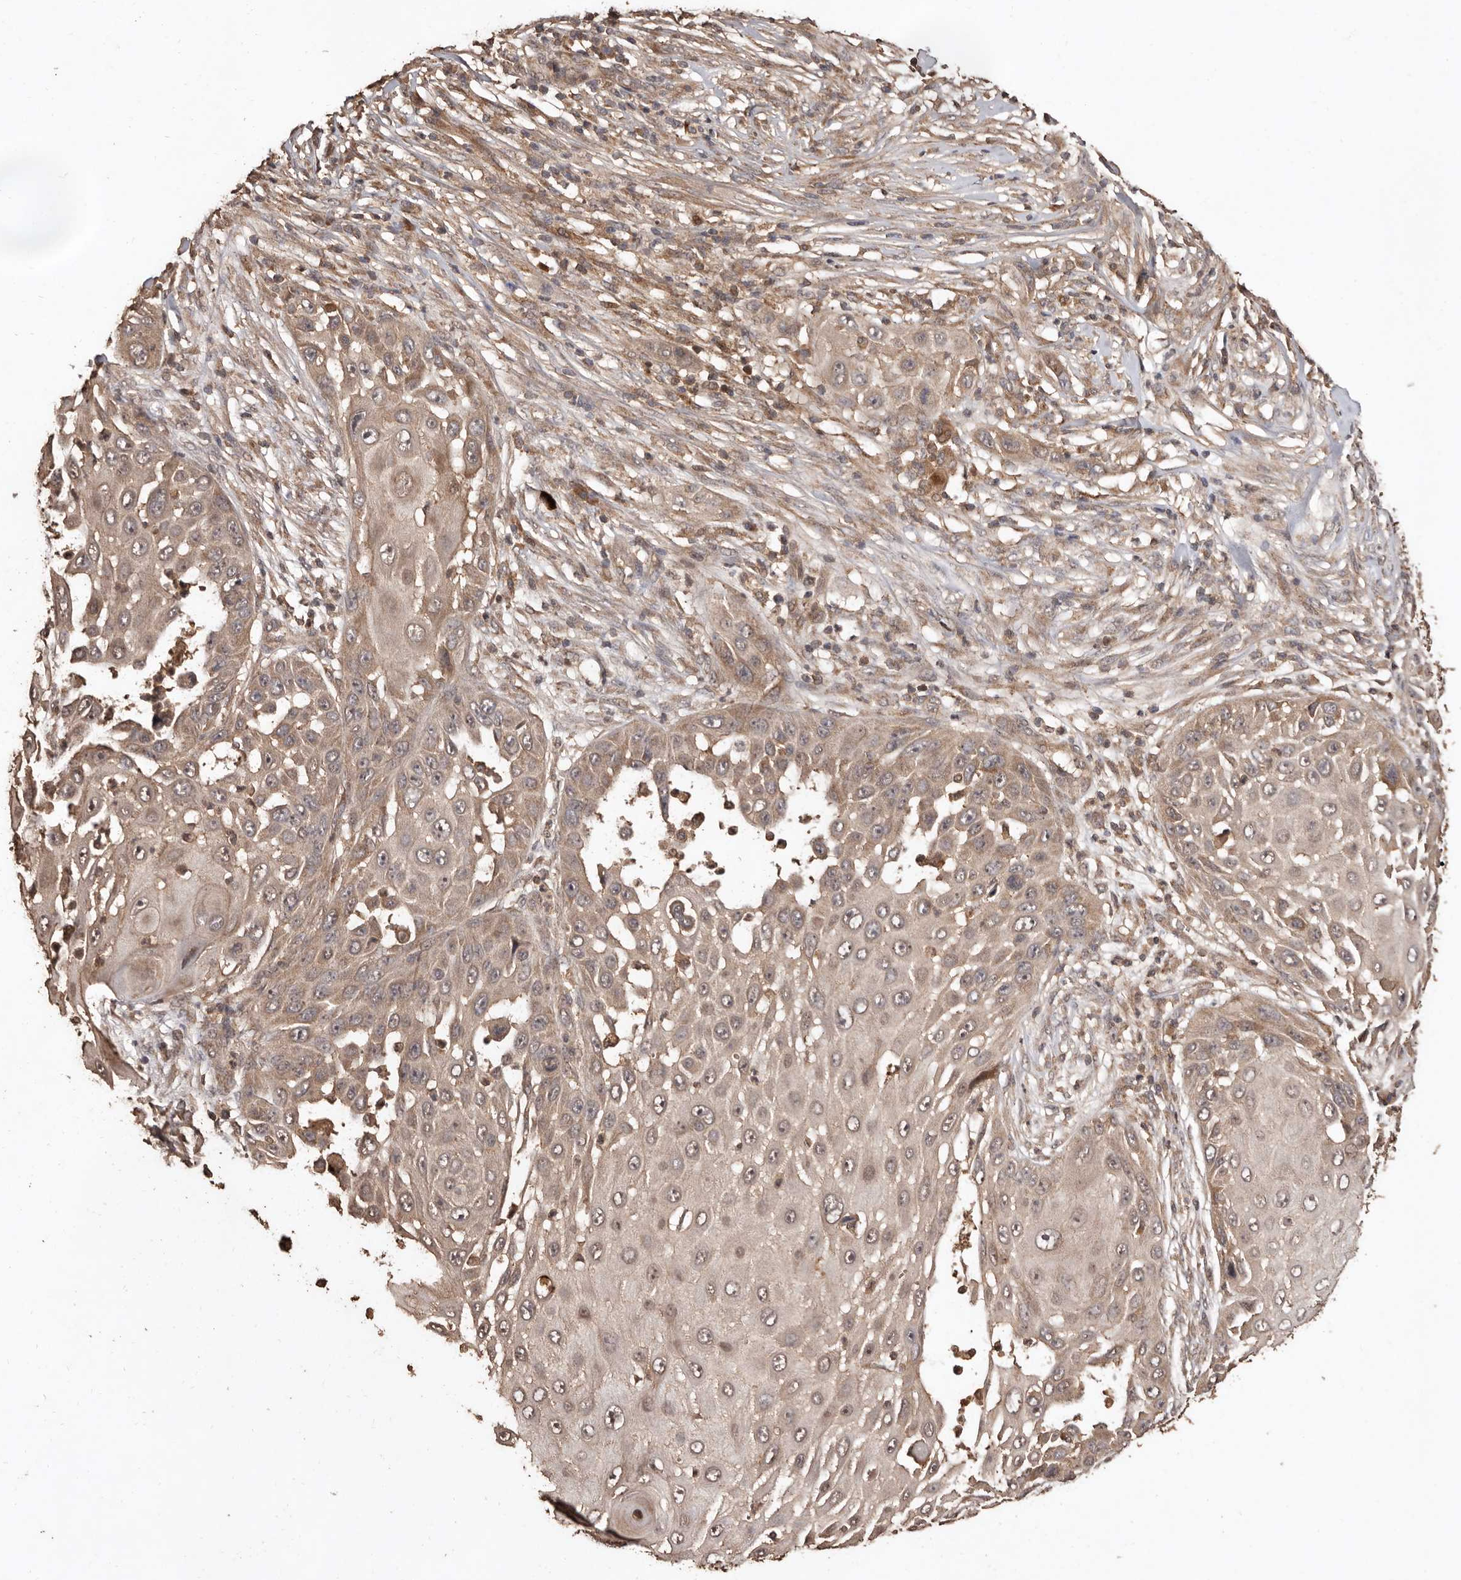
{"staining": {"intensity": "weak", "quantity": ">75%", "location": "cytoplasmic/membranous"}, "tissue": "skin cancer", "cell_type": "Tumor cells", "image_type": "cancer", "snomed": [{"axis": "morphology", "description": "Squamous cell carcinoma, NOS"}, {"axis": "topography", "description": "Skin"}], "caption": "Skin cancer (squamous cell carcinoma) stained with a protein marker displays weak staining in tumor cells.", "gene": "RWDD1", "patient": {"sex": "female", "age": 44}}